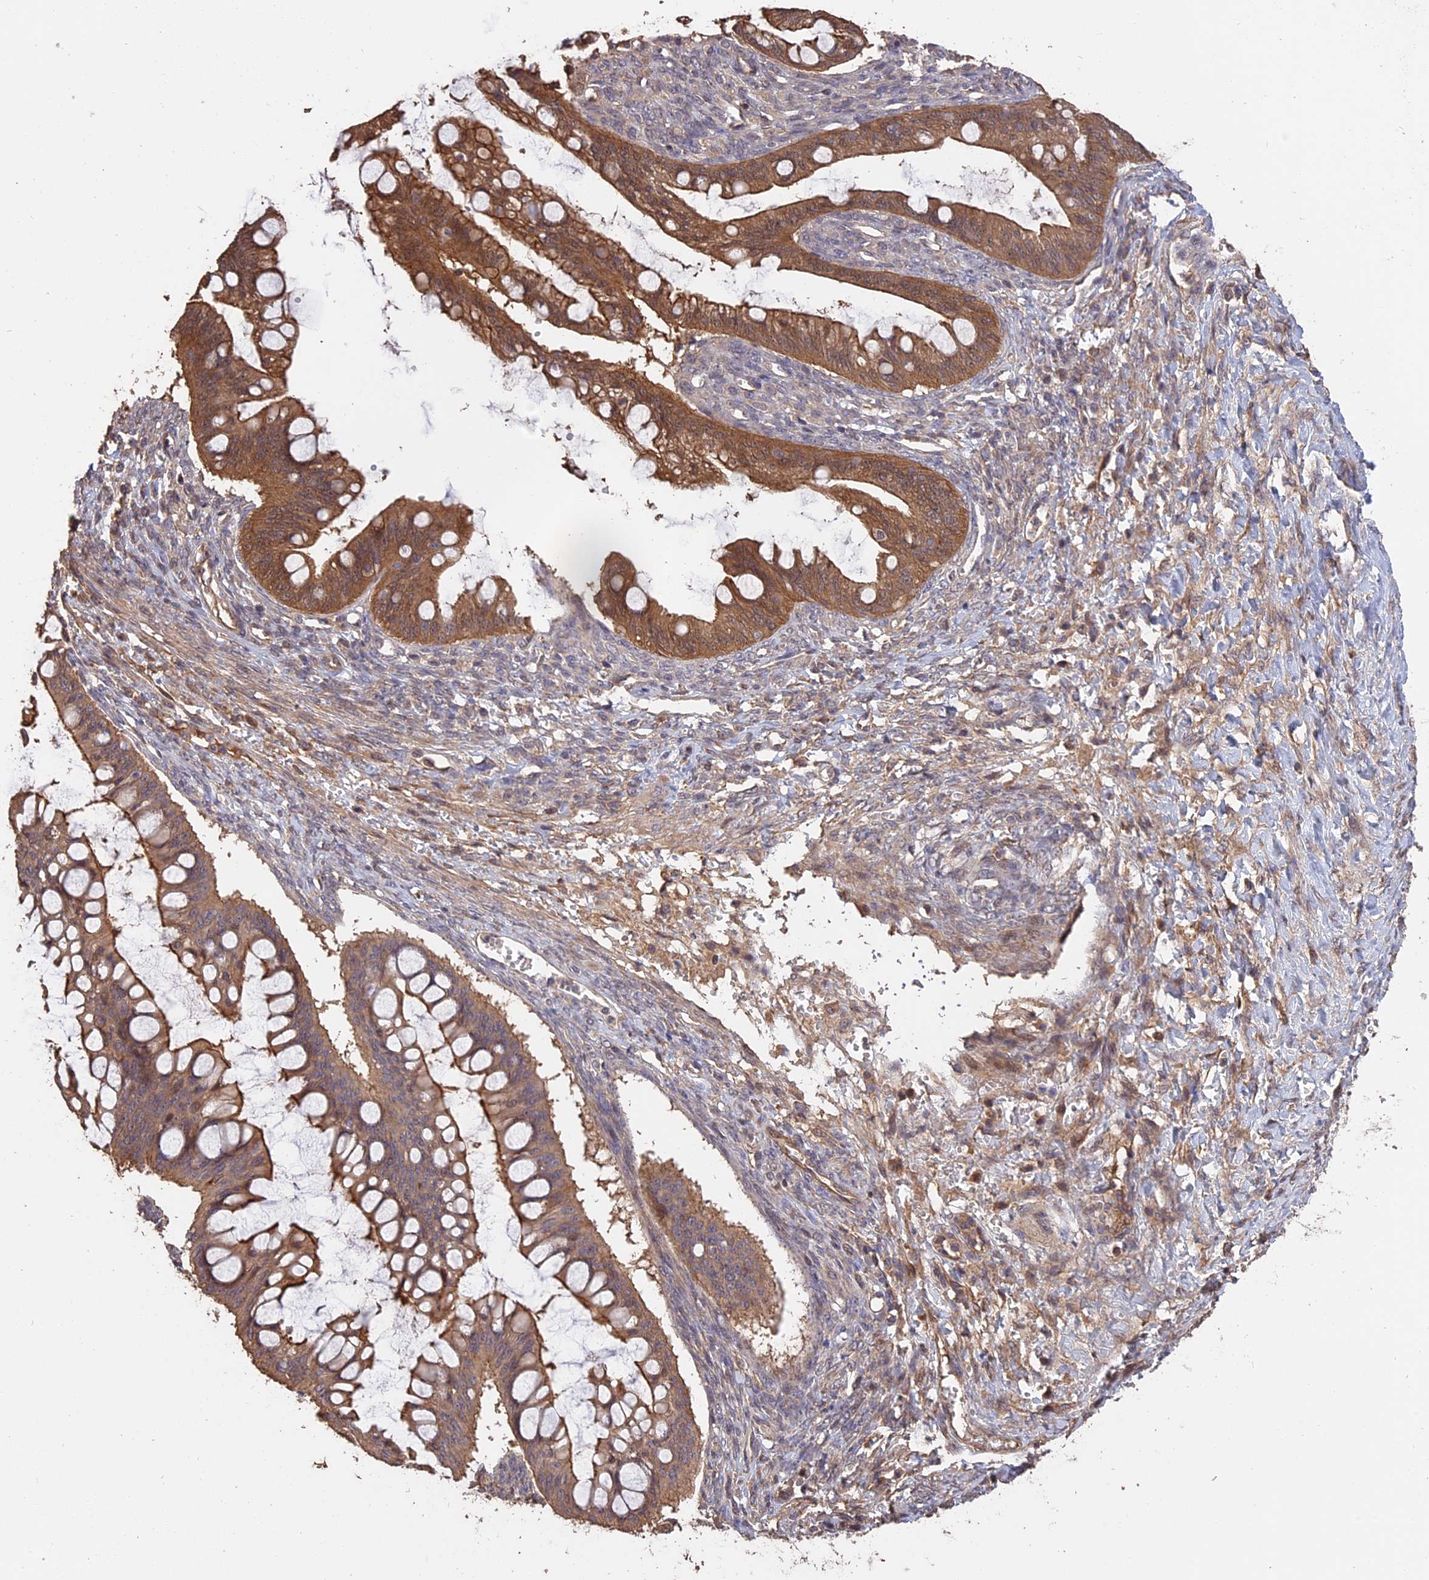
{"staining": {"intensity": "moderate", "quantity": ">75%", "location": "cytoplasmic/membranous"}, "tissue": "ovarian cancer", "cell_type": "Tumor cells", "image_type": "cancer", "snomed": [{"axis": "morphology", "description": "Cystadenocarcinoma, mucinous, NOS"}, {"axis": "topography", "description": "Ovary"}], "caption": "Moderate cytoplasmic/membranous positivity for a protein is identified in approximately >75% of tumor cells of ovarian cancer (mucinous cystadenocarcinoma) using immunohistochemistry (IHC).", "gene": "RASAL1", "patient": {"sex": "female", "age": 73}}